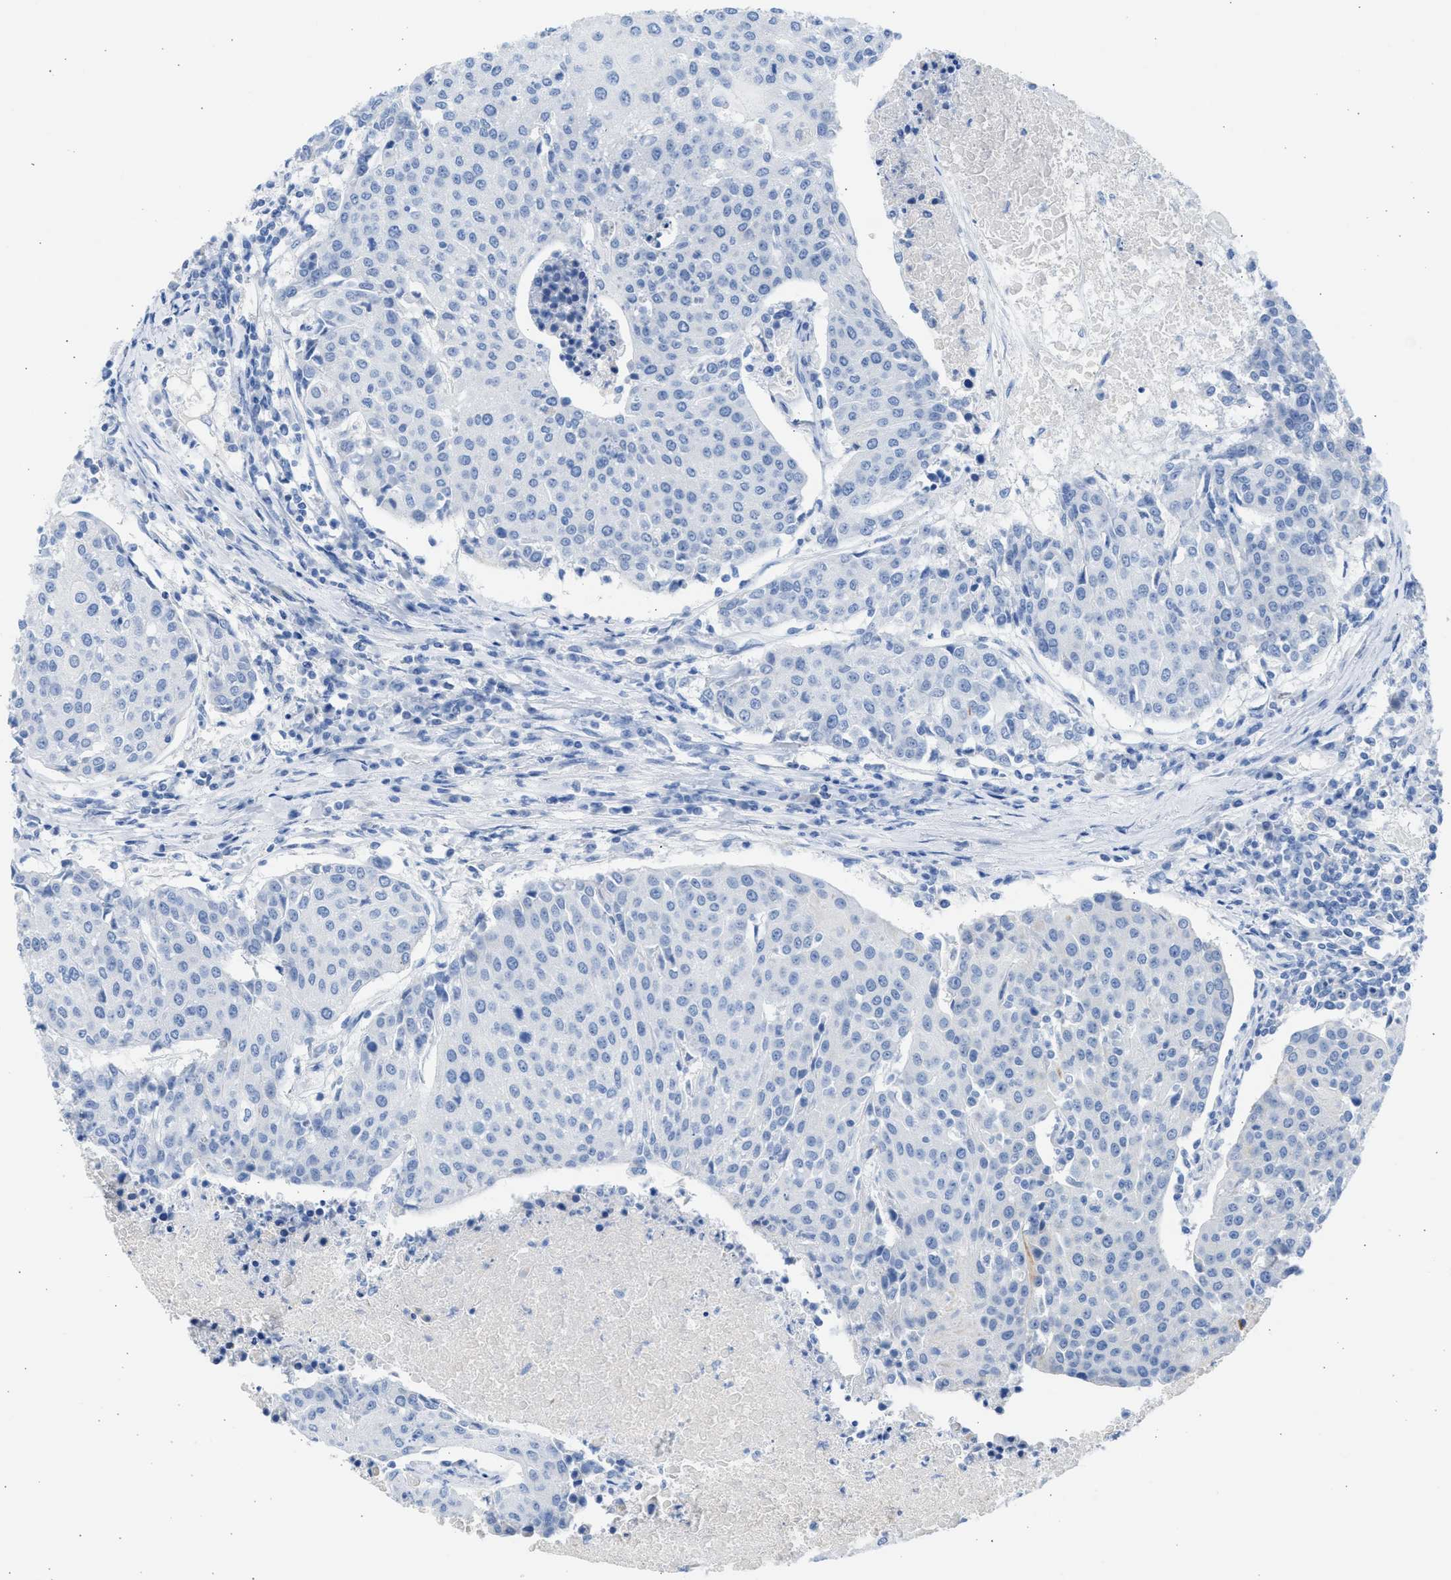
{"staining": {"intensity": "negative", "quantity": "none", "location": "none"}, "tissue": "urothelial cancer", "cell_type": "Tumor cells", "image_type": "cancer", "snomed": [{"axis": "morphology", "description": "Urothelial carcinoma, High grade"}, {"axis": "topography", "description": "Urinary bladder"}], "caption": "Tumor cells are negative for brown protein staining in urothelial cancer.", "gene": "SPATA3", "patient": {"sex": "female", "age": 85}}